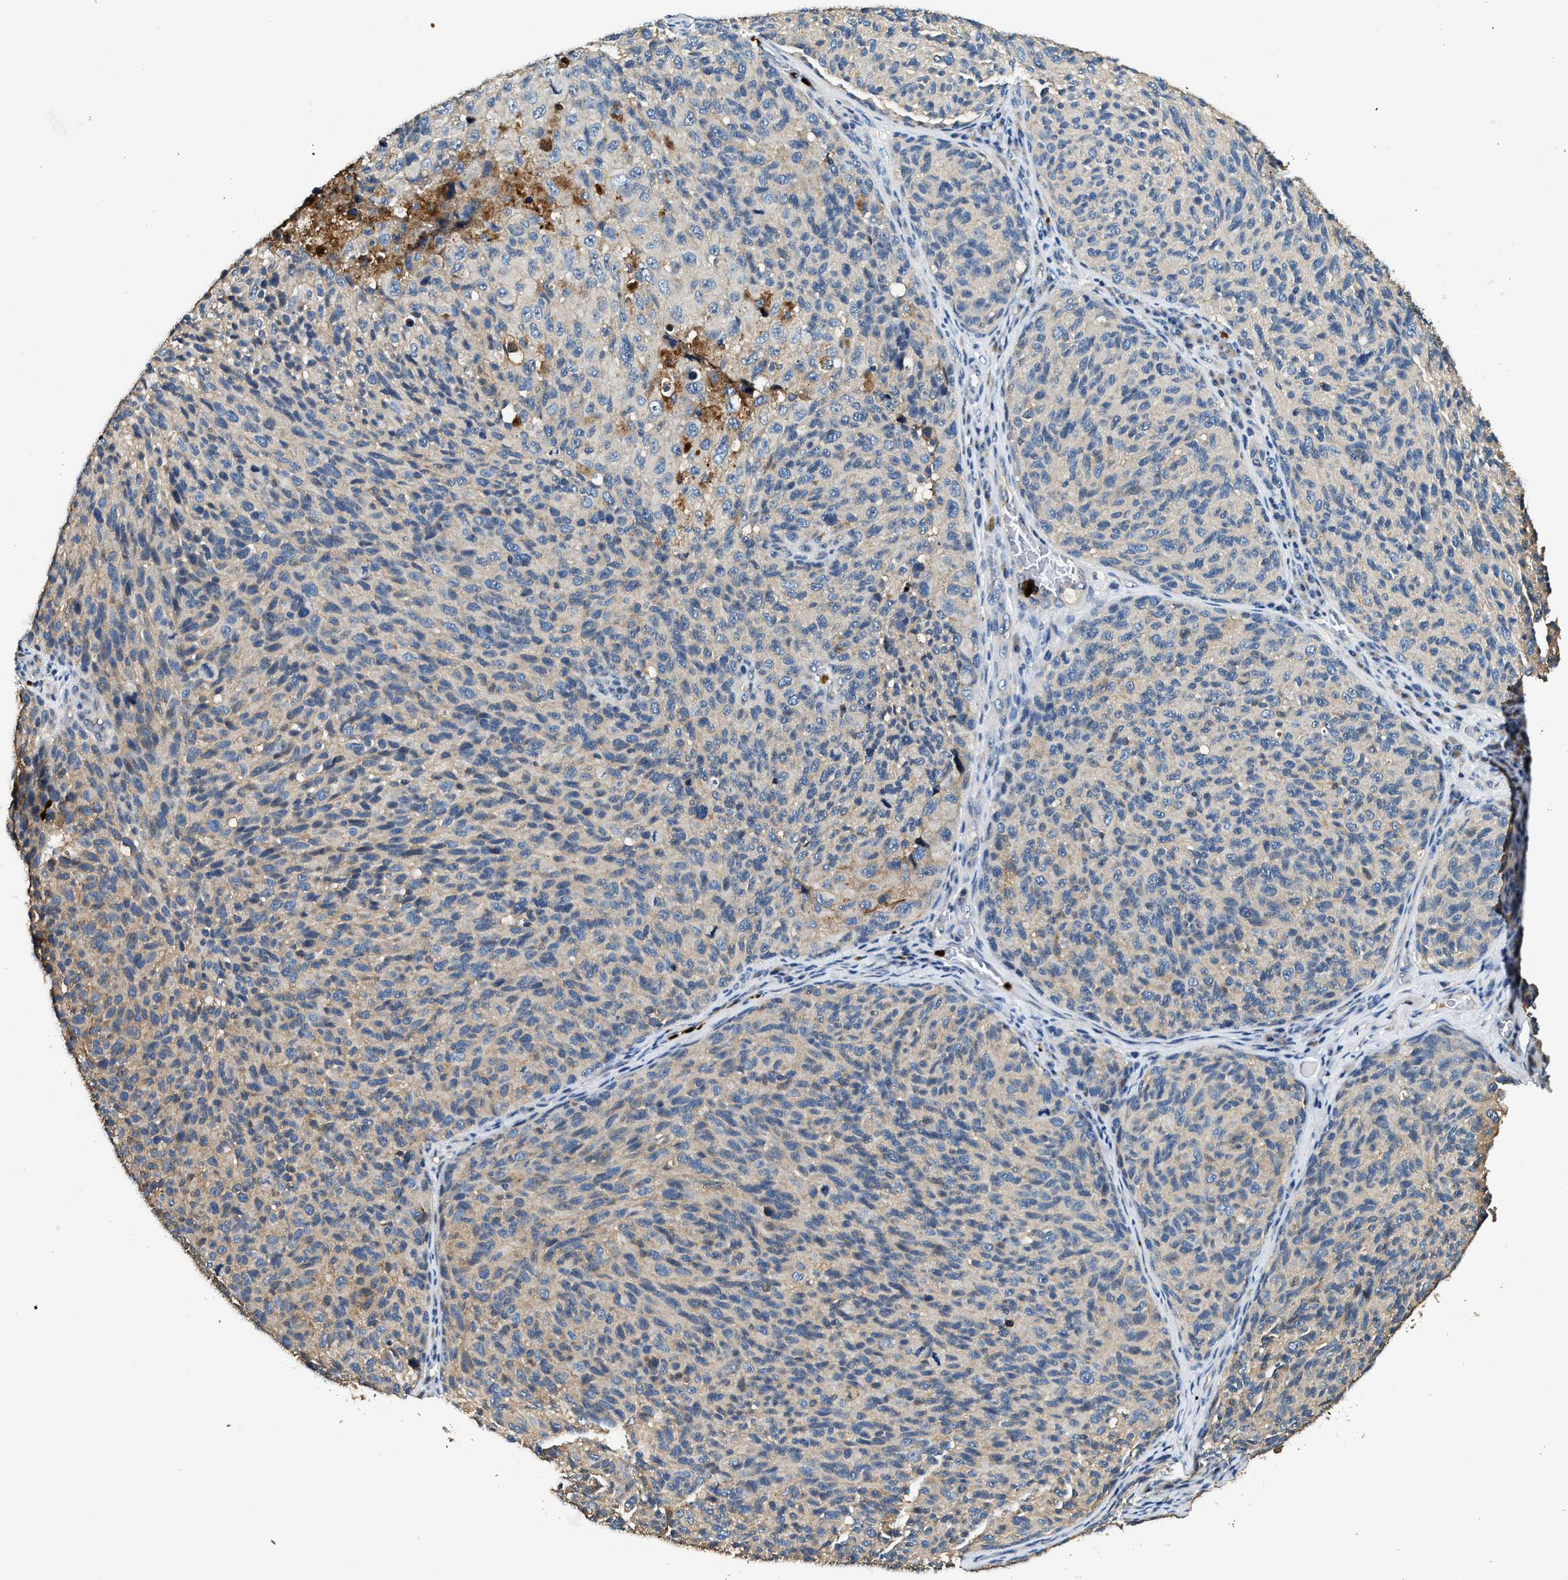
{"staining": {"intensity": "weak", "quantity": ">75%", "location": "cytoplasmic/membranous"}, "tissue": "melanoma", "cell_type": "Tumor cells", "image_type": "cancer", "snomed": [{"axis": "morphology", "description": "Malignant melanoma, NOS"}, {"axis": "topography", "description": "Skin"}], "caption": "The micrograph shows a brown stain indicating the presence of a protein in the cytoplasmic/membranous of tumor cells in malignant melanoma.", "gene": "ANXA3", "patient": {"sex": "female", "age": 73}}